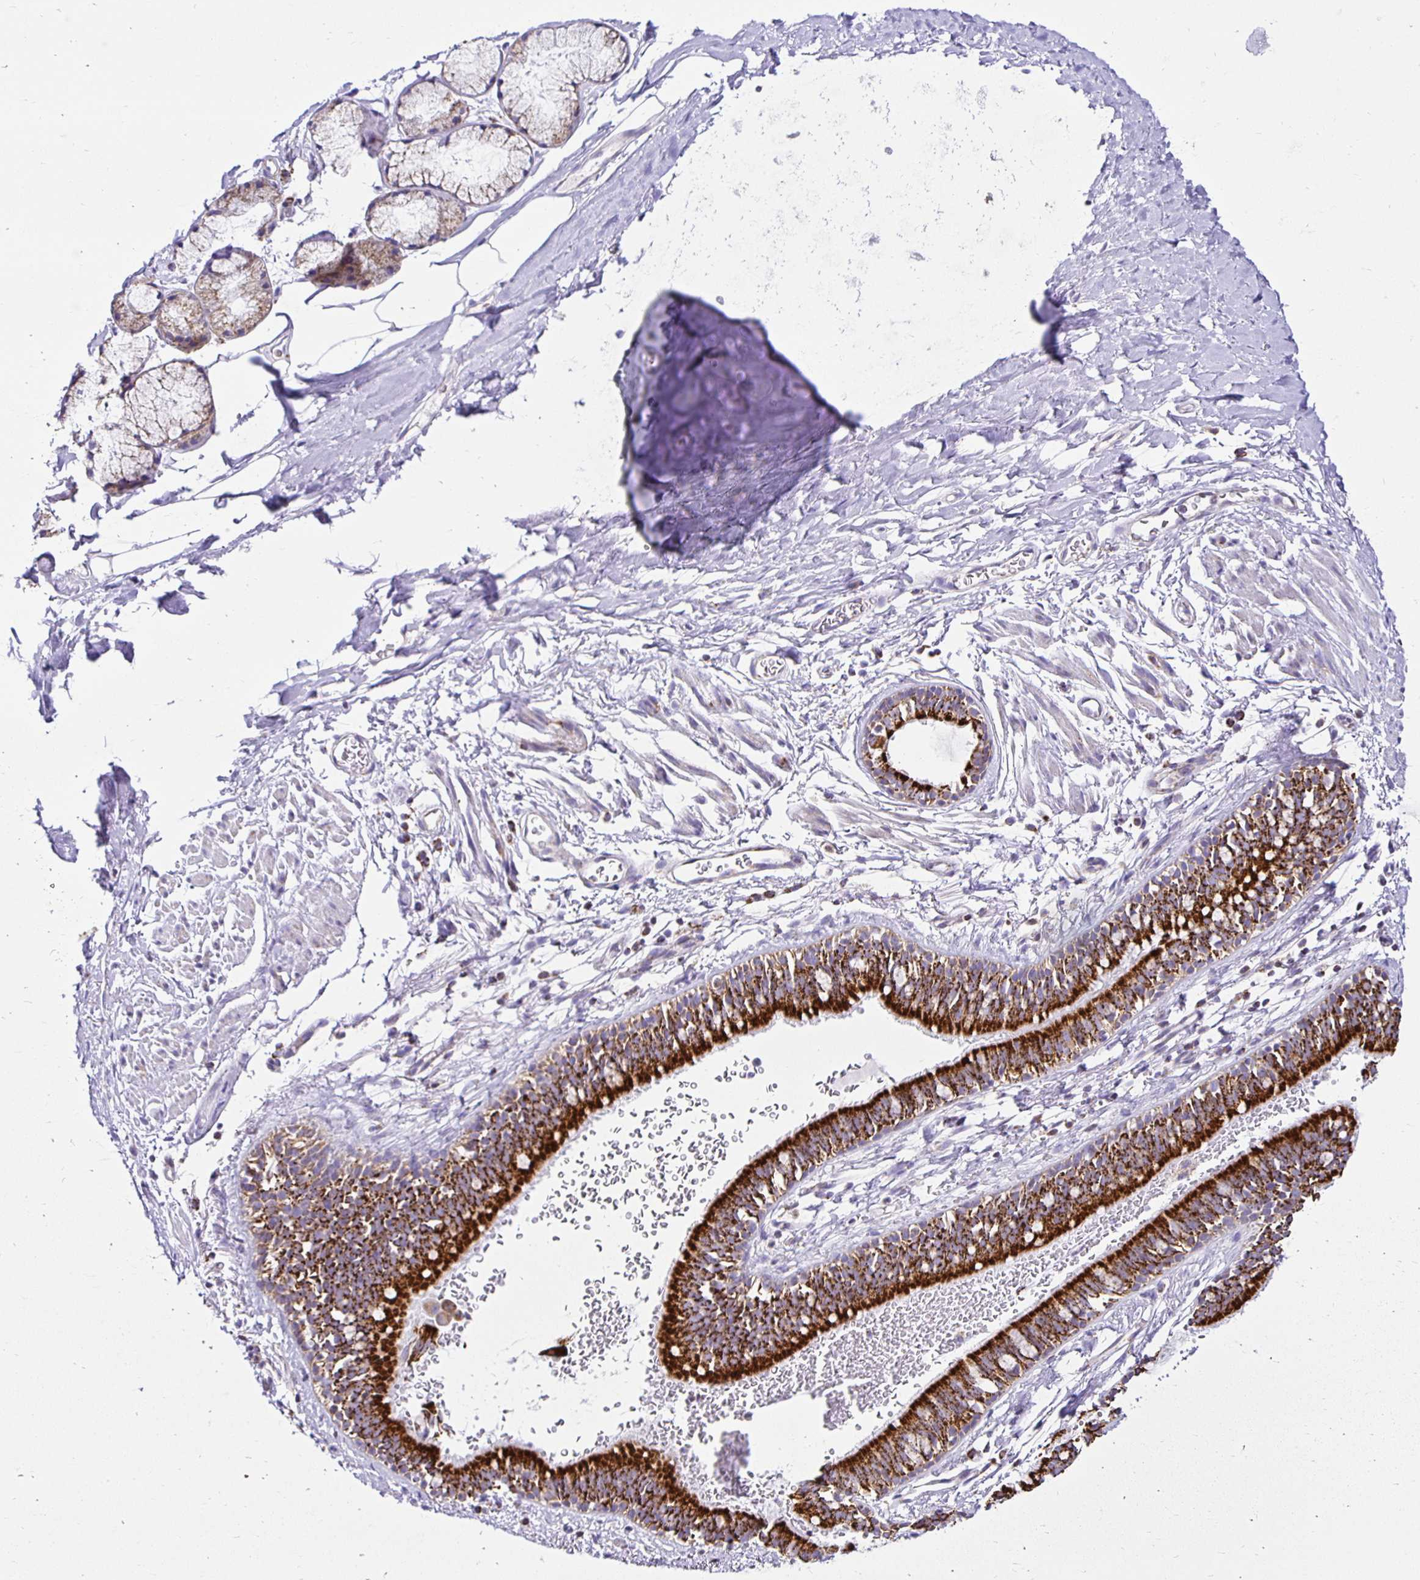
{"staining": {"intensity": "negative", "quantity": "none", "location": "none"}, "tissue": "adipose tissue", "cell_type": "Adipocytes", "image_type": "normal", "snomed": [{"axis": "morphology", "description": "Normal tissue, NOS"}, {"axis": "topography", "description": "Lymph node"}, {"axis": "topography", "description": "Cartilage tissue"}, {"axis": "topography", "description": "Bronchus"}], "caption": "A histopathology image of adipose tissue stained for a protein exhibits no brown staining in adipocytes. (Immunohistochemistry, brightfield microscopy, high magnification).", "gene": "PLAAT2", "patient": {"sex": "female", "age": 70}}